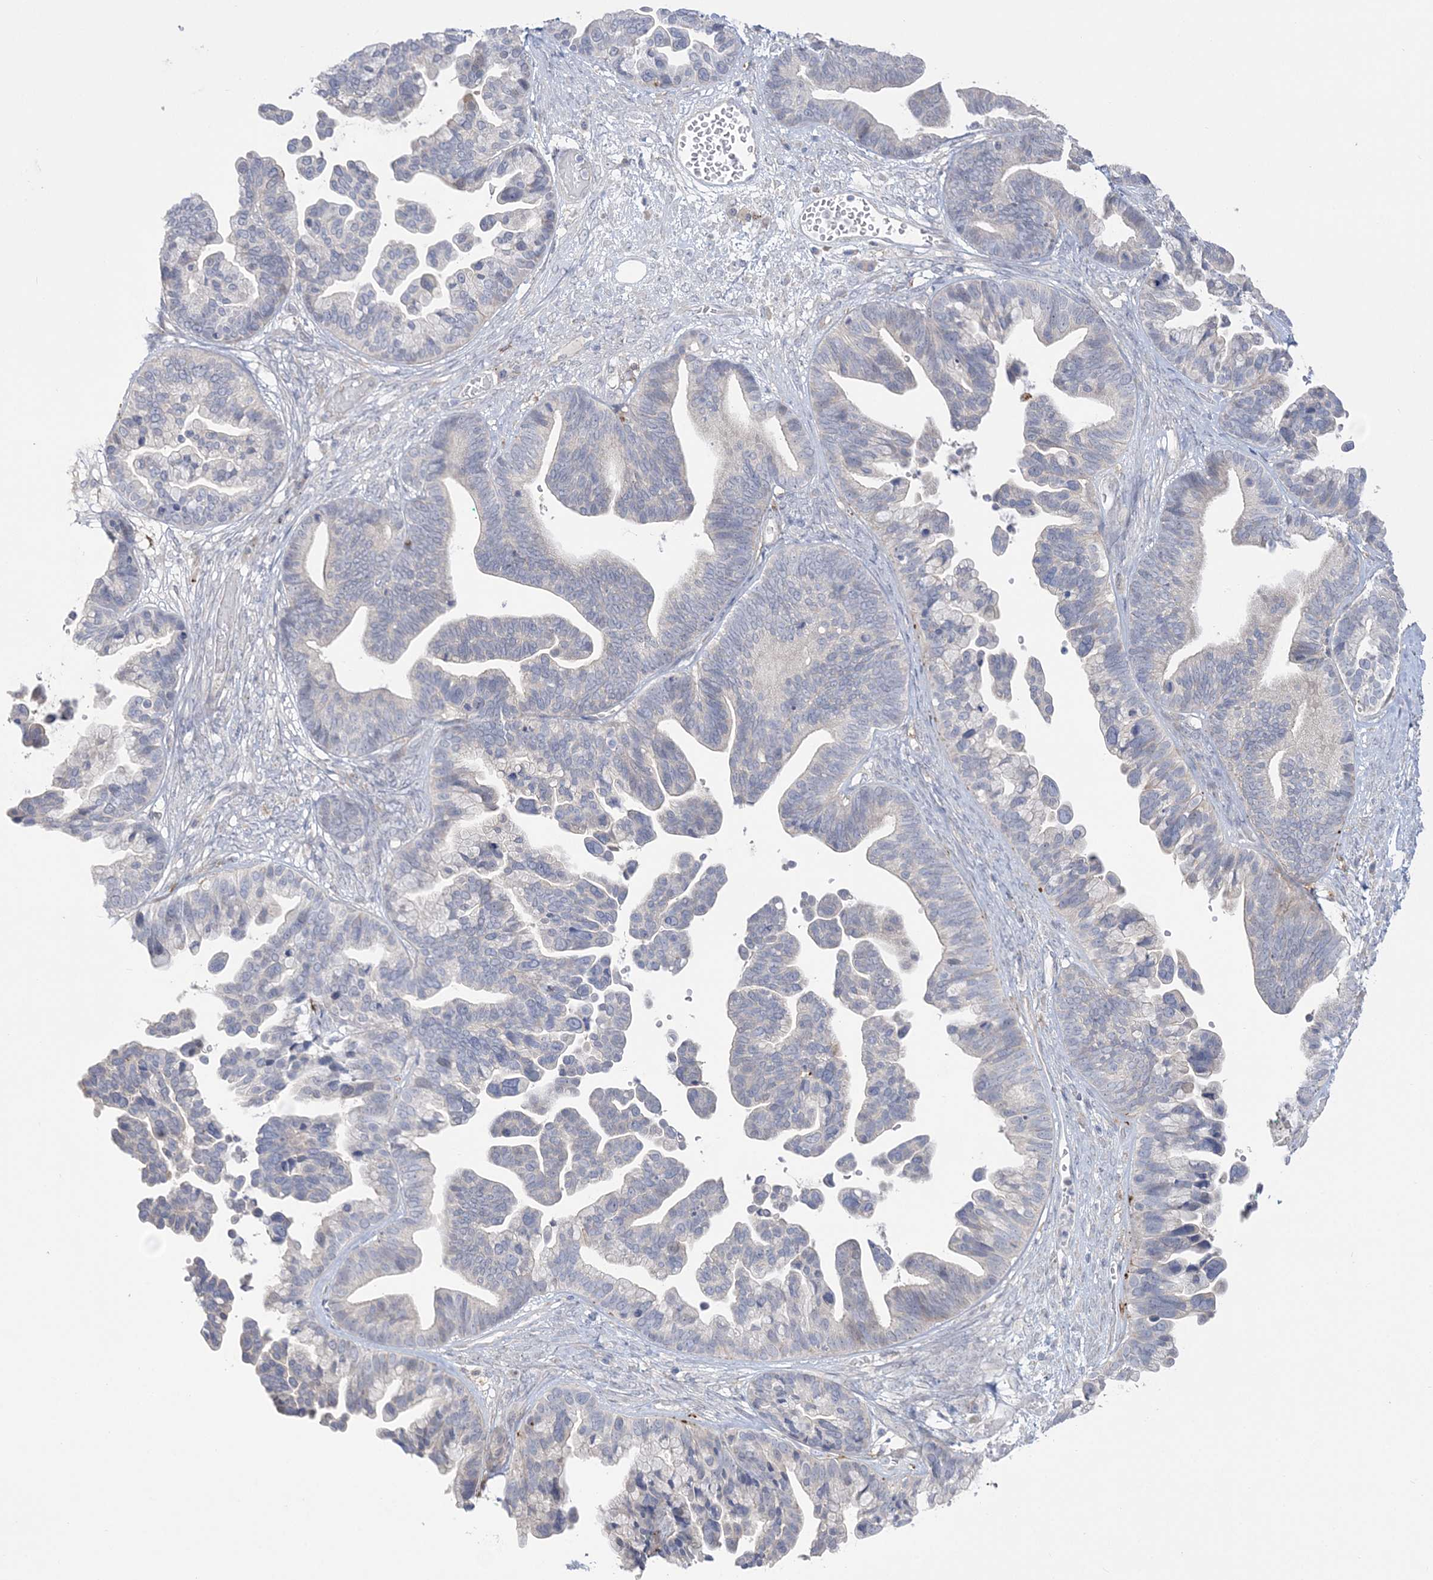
{"staining": {"intensity": "negative", "quantity": "none", "location": "none"}, "tissue": "ovarian cancer", "cell_type": "Tumor cells", "image_type": "cancer", "snomed": [{"axis": "morphology", "description": "Cystadenocarcinoma, serous, NOS"}, {"axis": "topography", "description": "Ovary"}], "caption": "Tumor cells are negative for brown protein staining in ovarian cancer (serous cystadenocarcinoma).", "gene": "HAAO", "patient": {"sex": "female", "age": 56}}